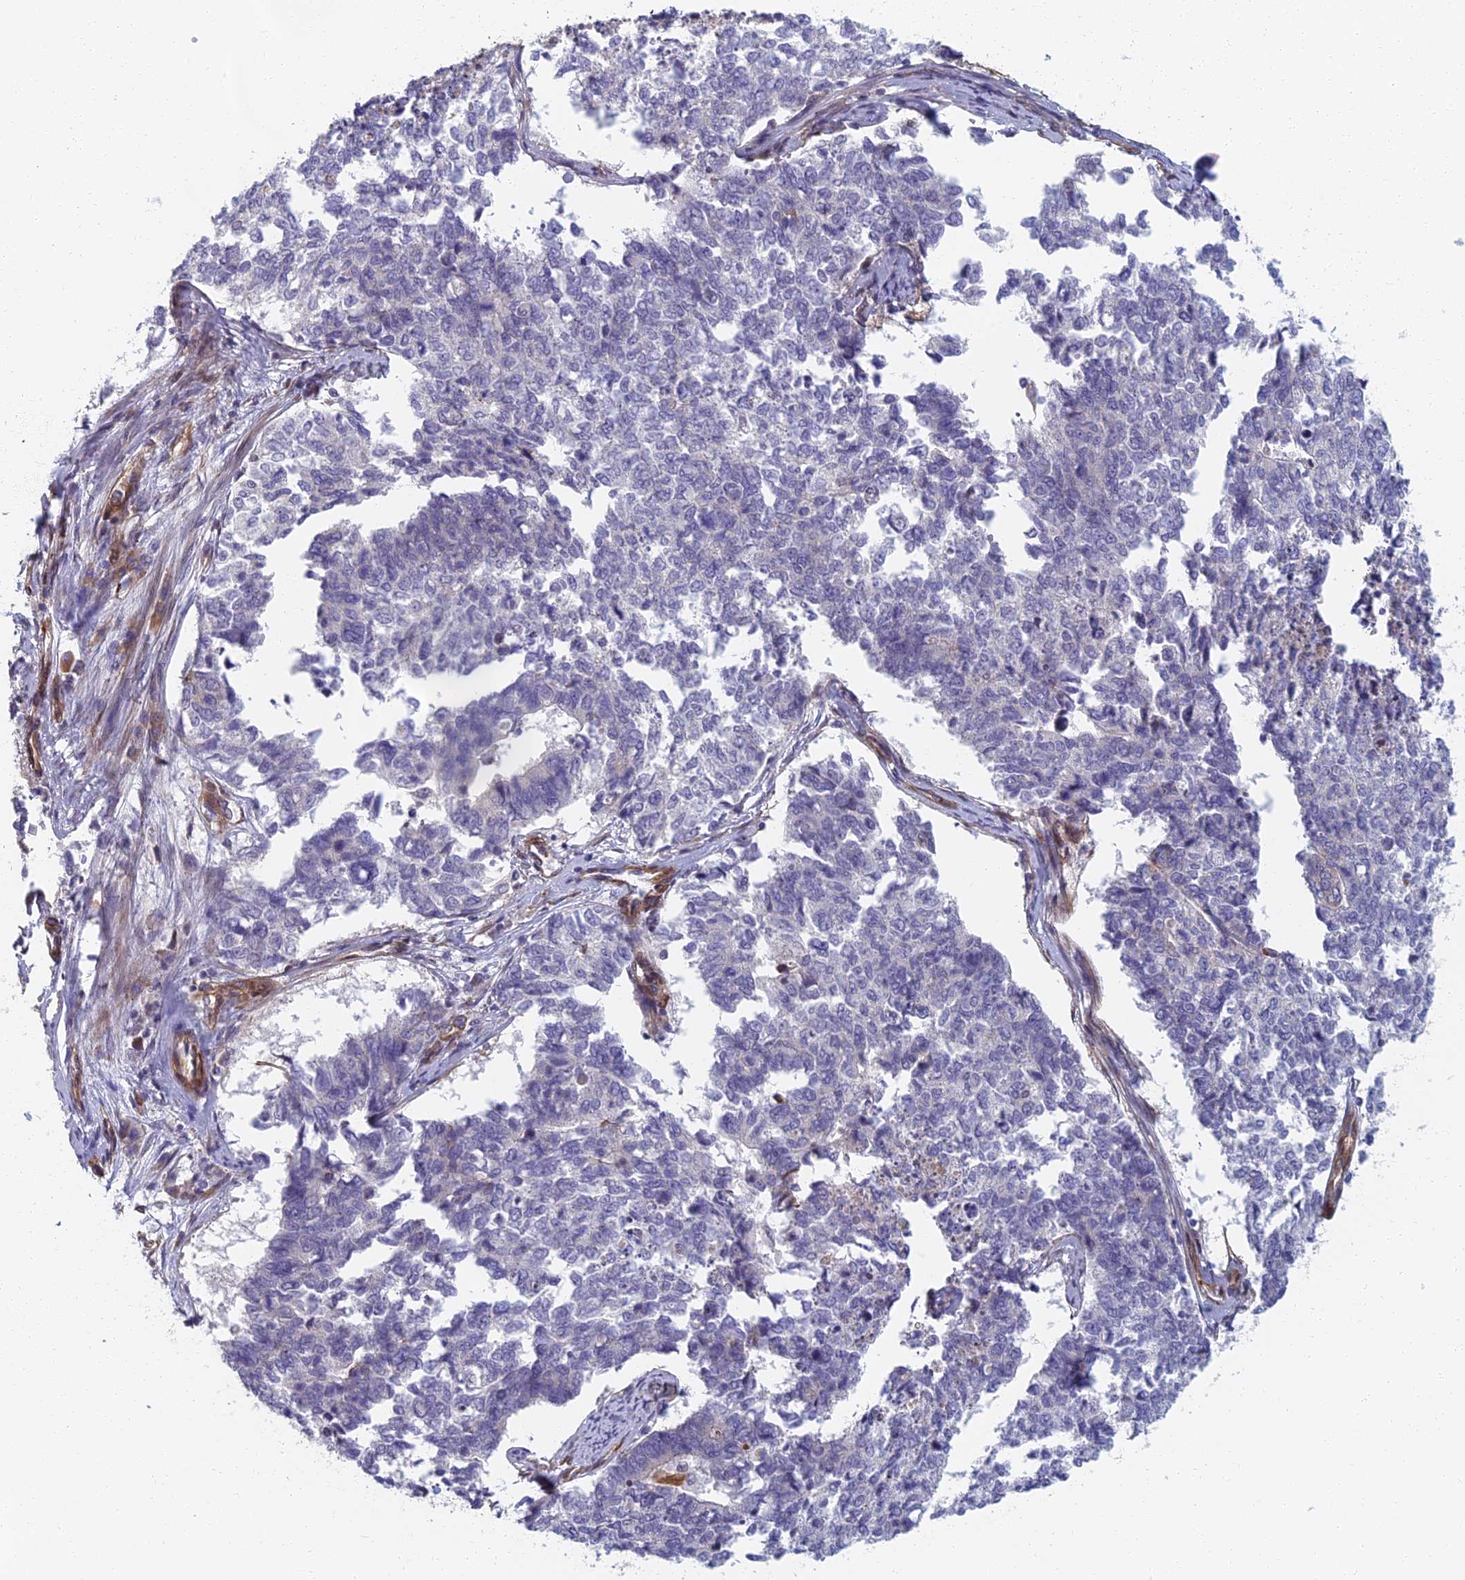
{"staining": {"intensity": "negative", "quantity": "none", "location": "none"}, "tissue": "cervical cancer", "cell_type": "Tumor cells", "image_type": "cancer", "snomed": [{"axis": "morphology", "description": "Squamous cell carcinoma, NOS"}, {"axis": "topography", "description": "Cervix"}], "caption": "Immunohistochemistry of cervical cancer (squamous cell carcinoma) demonstrates no expression in tumor cells.", "gene": "ABCB10", "patient": {"sex": "female", "age": 63}}